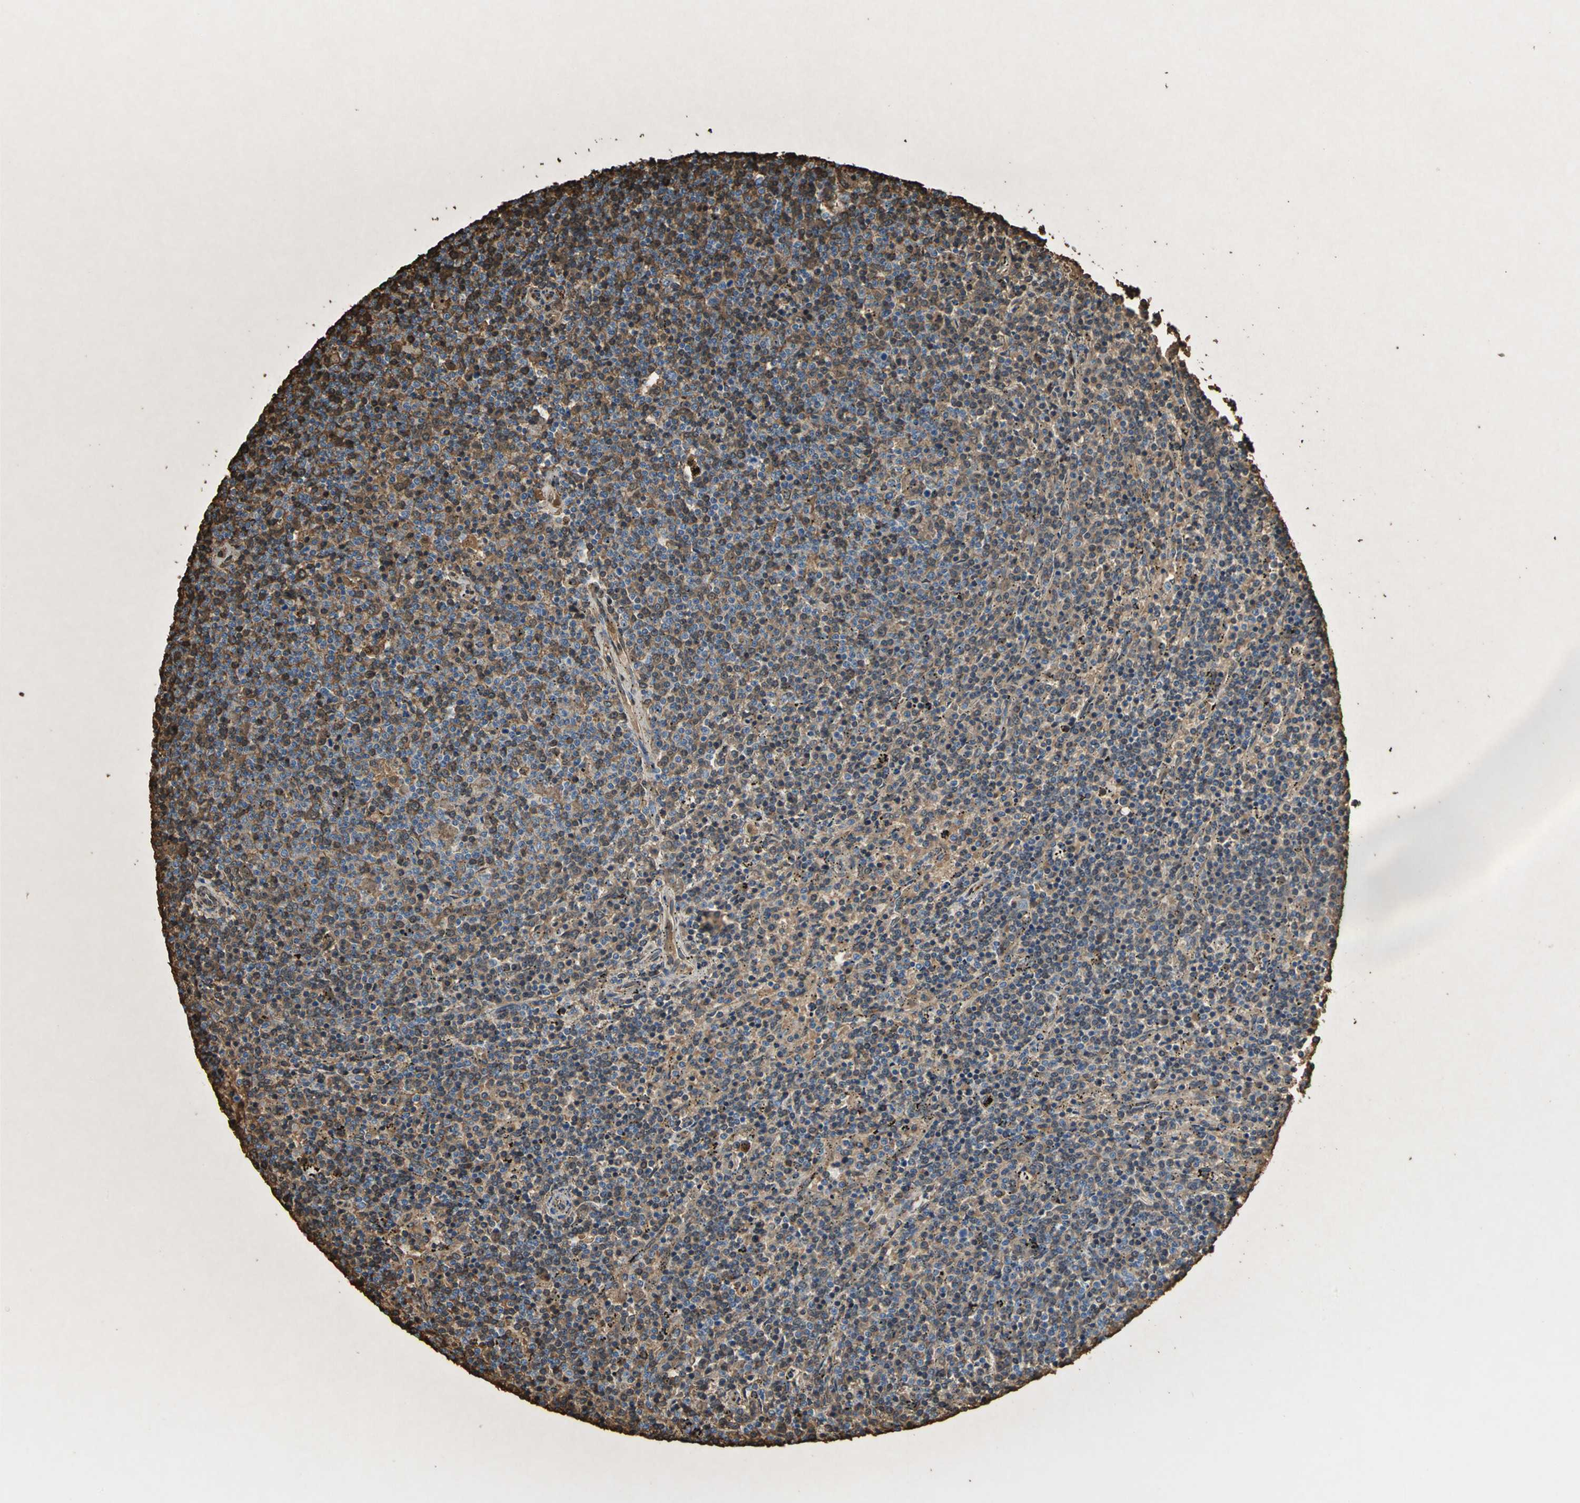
{"staining": {"intensity": "strong", "quantity": ">75%", "location": "cytoplasmic/membranous"}, "tissue": "lymphoma", "cell_type": "Tumor cells", "image_type": "cancer", "snomed": [{"axis": "morphology", "description": "Malignant lymphoma, non-Hodgkin's type, Low grade"}, {"axis": "topography", "description": "Spleen"}], "caption": "A brown stain shows strong cytoplasmic/membranous expression of a protein in human lymphoma tumor cells.", "gene": "TREM1", "patient": {"sex": "female", "age": 50}}